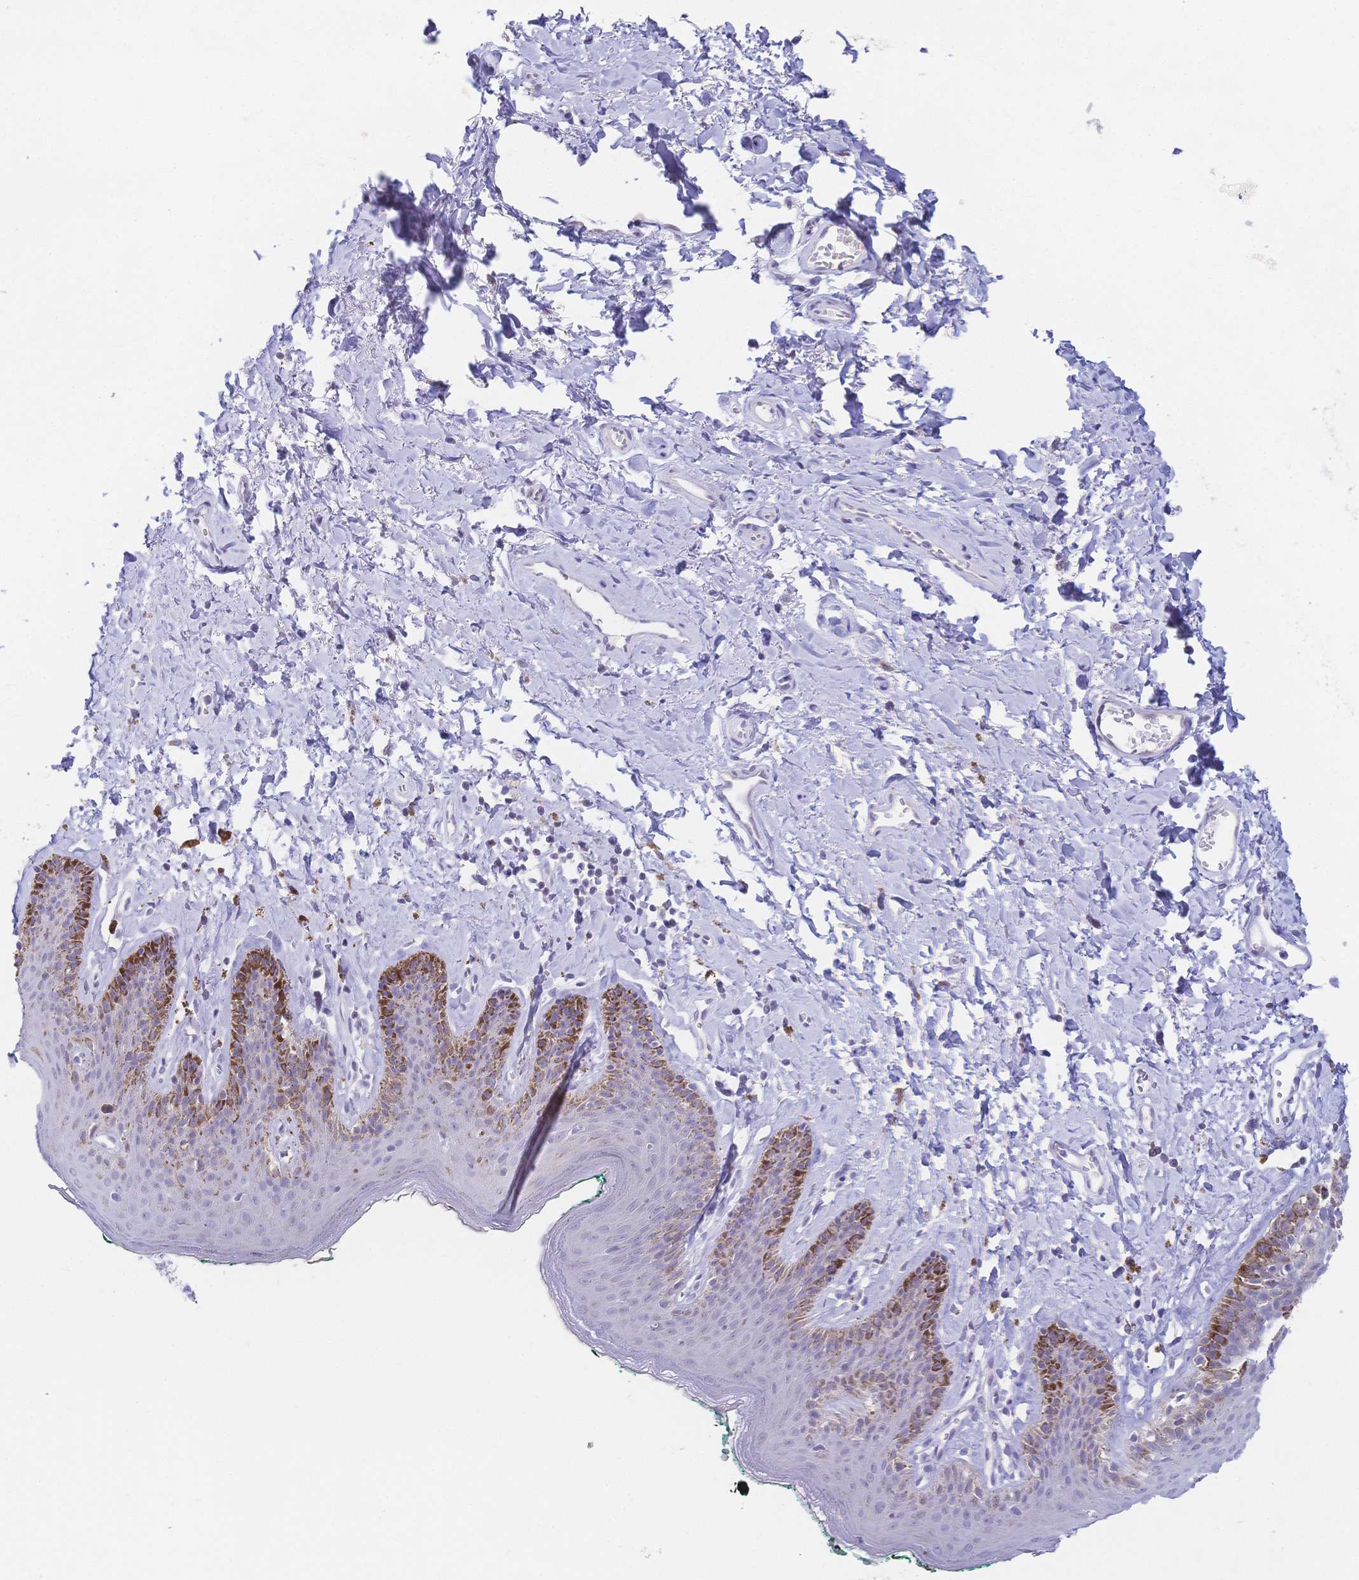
{"staining": {"intensity": "moderate", "quantity": "<25%", "location": "cytoplasmic/membranous"}, "tissue": "skin", "cell_type": "Epidermal cells", "image_type": "normal", "snomed": [{"axis": "morphology", "description": "Normal tissue, NOS"}, {"axis": "topography", "description": "Vulva"}, {"axis": "topography", "description": "Peripheral nerve tissue"}], "caption": "Protein analysis of benign skin reveals moderate cytoplasmic/membranous expression in approximately <25% of epidermal cells. The staining is performed using DAB (3,3'-diaminobenzidine) brown chromogen to label protein expression. The nuclei are counter-stained blue using hematoxylin.", "gene": "CR2", "patient": {"sex": "female", "age": 66}}